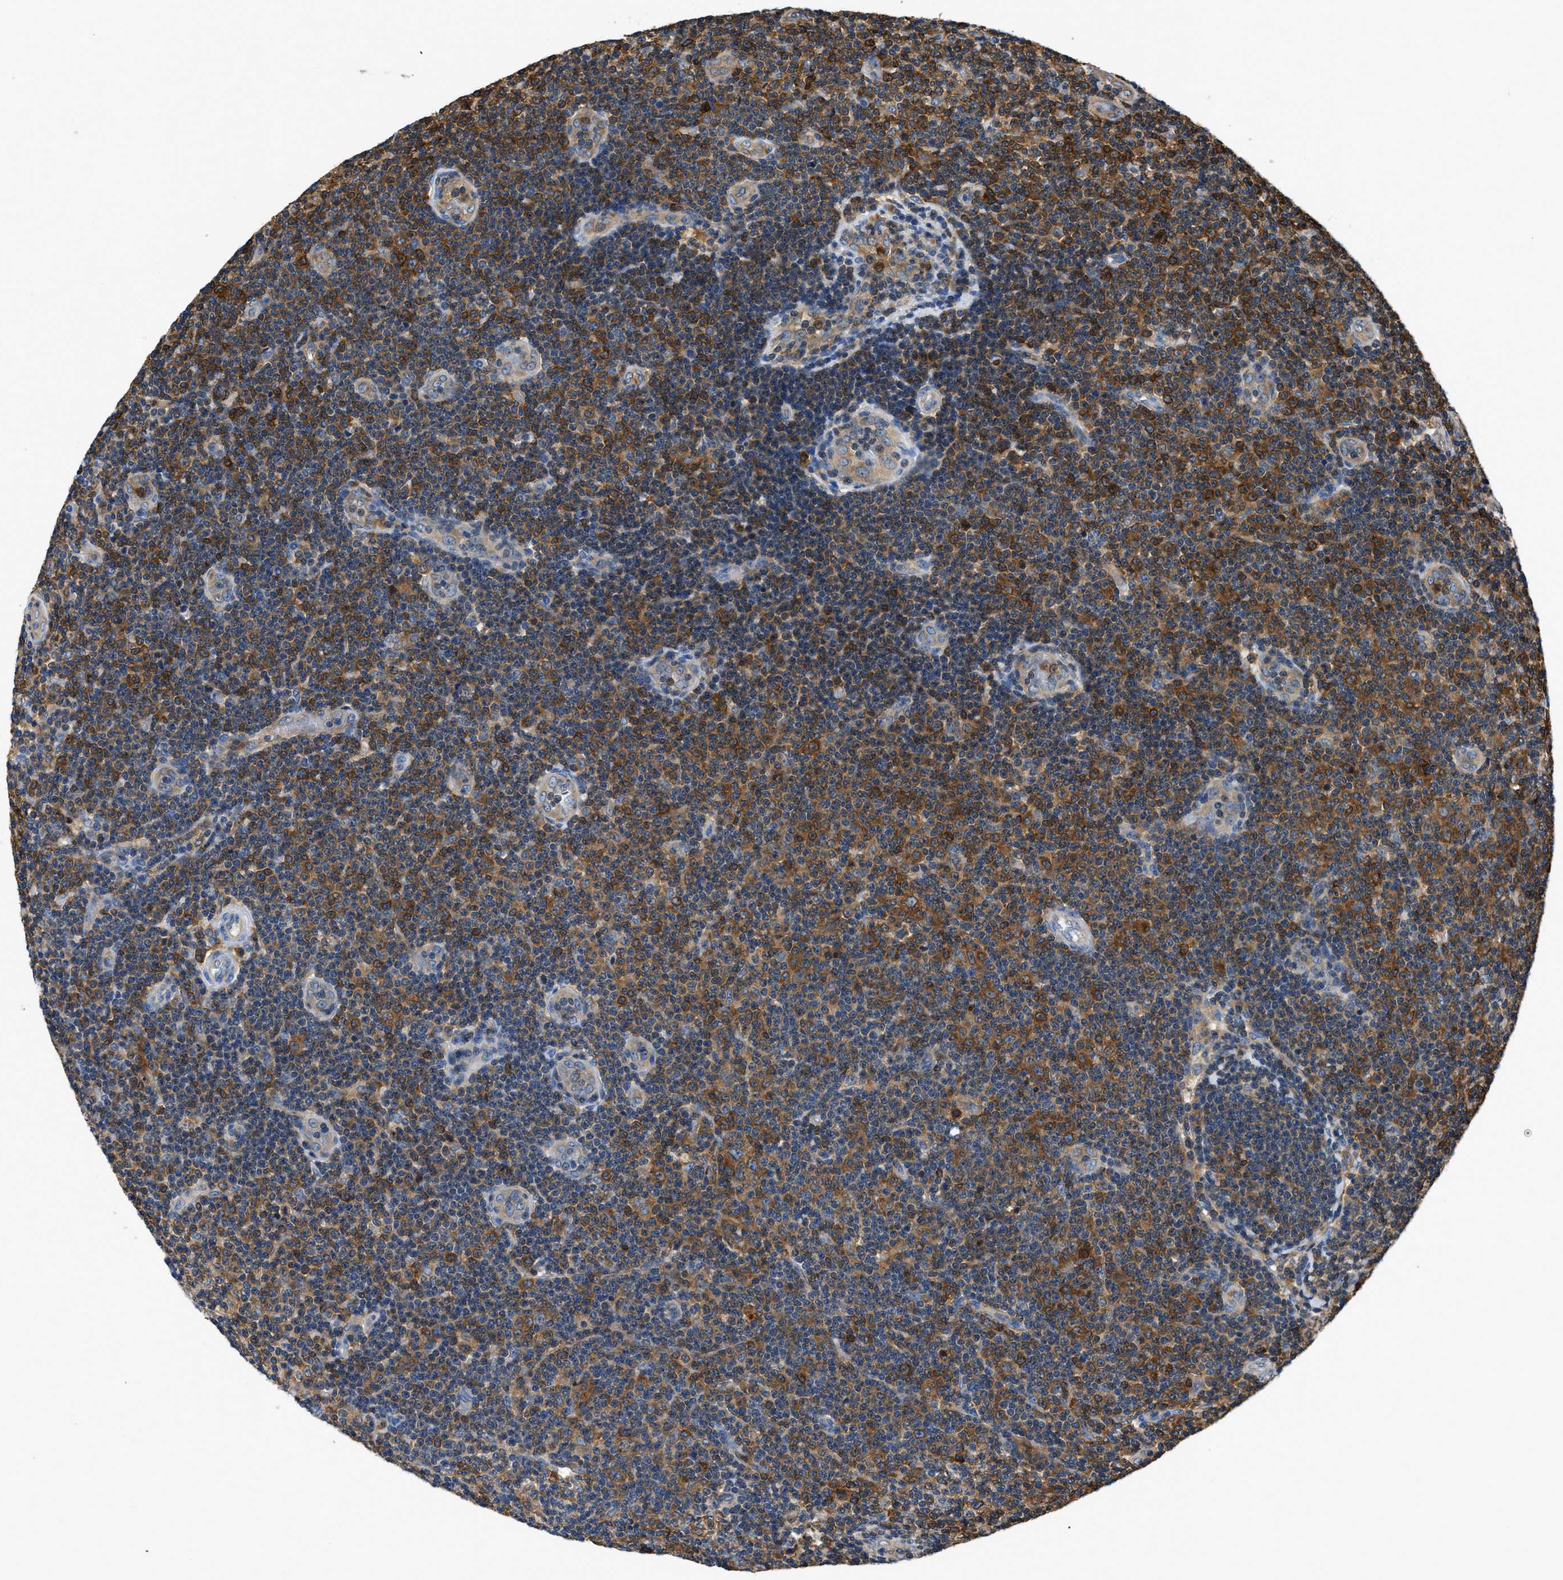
{"staining": {"intensity": "strong", "quantity": "25%-75%", "location": "cytoplasmic/membranous"}, "tissue": "lymphoma", "cell_type": "Tumor cells", "image_type": "cancer", "snomed": [{"axis": "morphology", "description": "Malignant lymphoma, non-Hodgkin's type, Low grade"}, {"axis": "topography", "description": "Lymph node"}], "caption": "A brown stain shows strong cytoplasmic/membranous expression of a protein in malignant lymphoma, non-Hodgkin's type (low-grade) tumor cells. (DAB (3,3'-diaminobenzidine) IHC, brown staining for protein, blue staining for nuclei).", "gene": "PKM", "patient": {"sex": "male", "age": 83}}